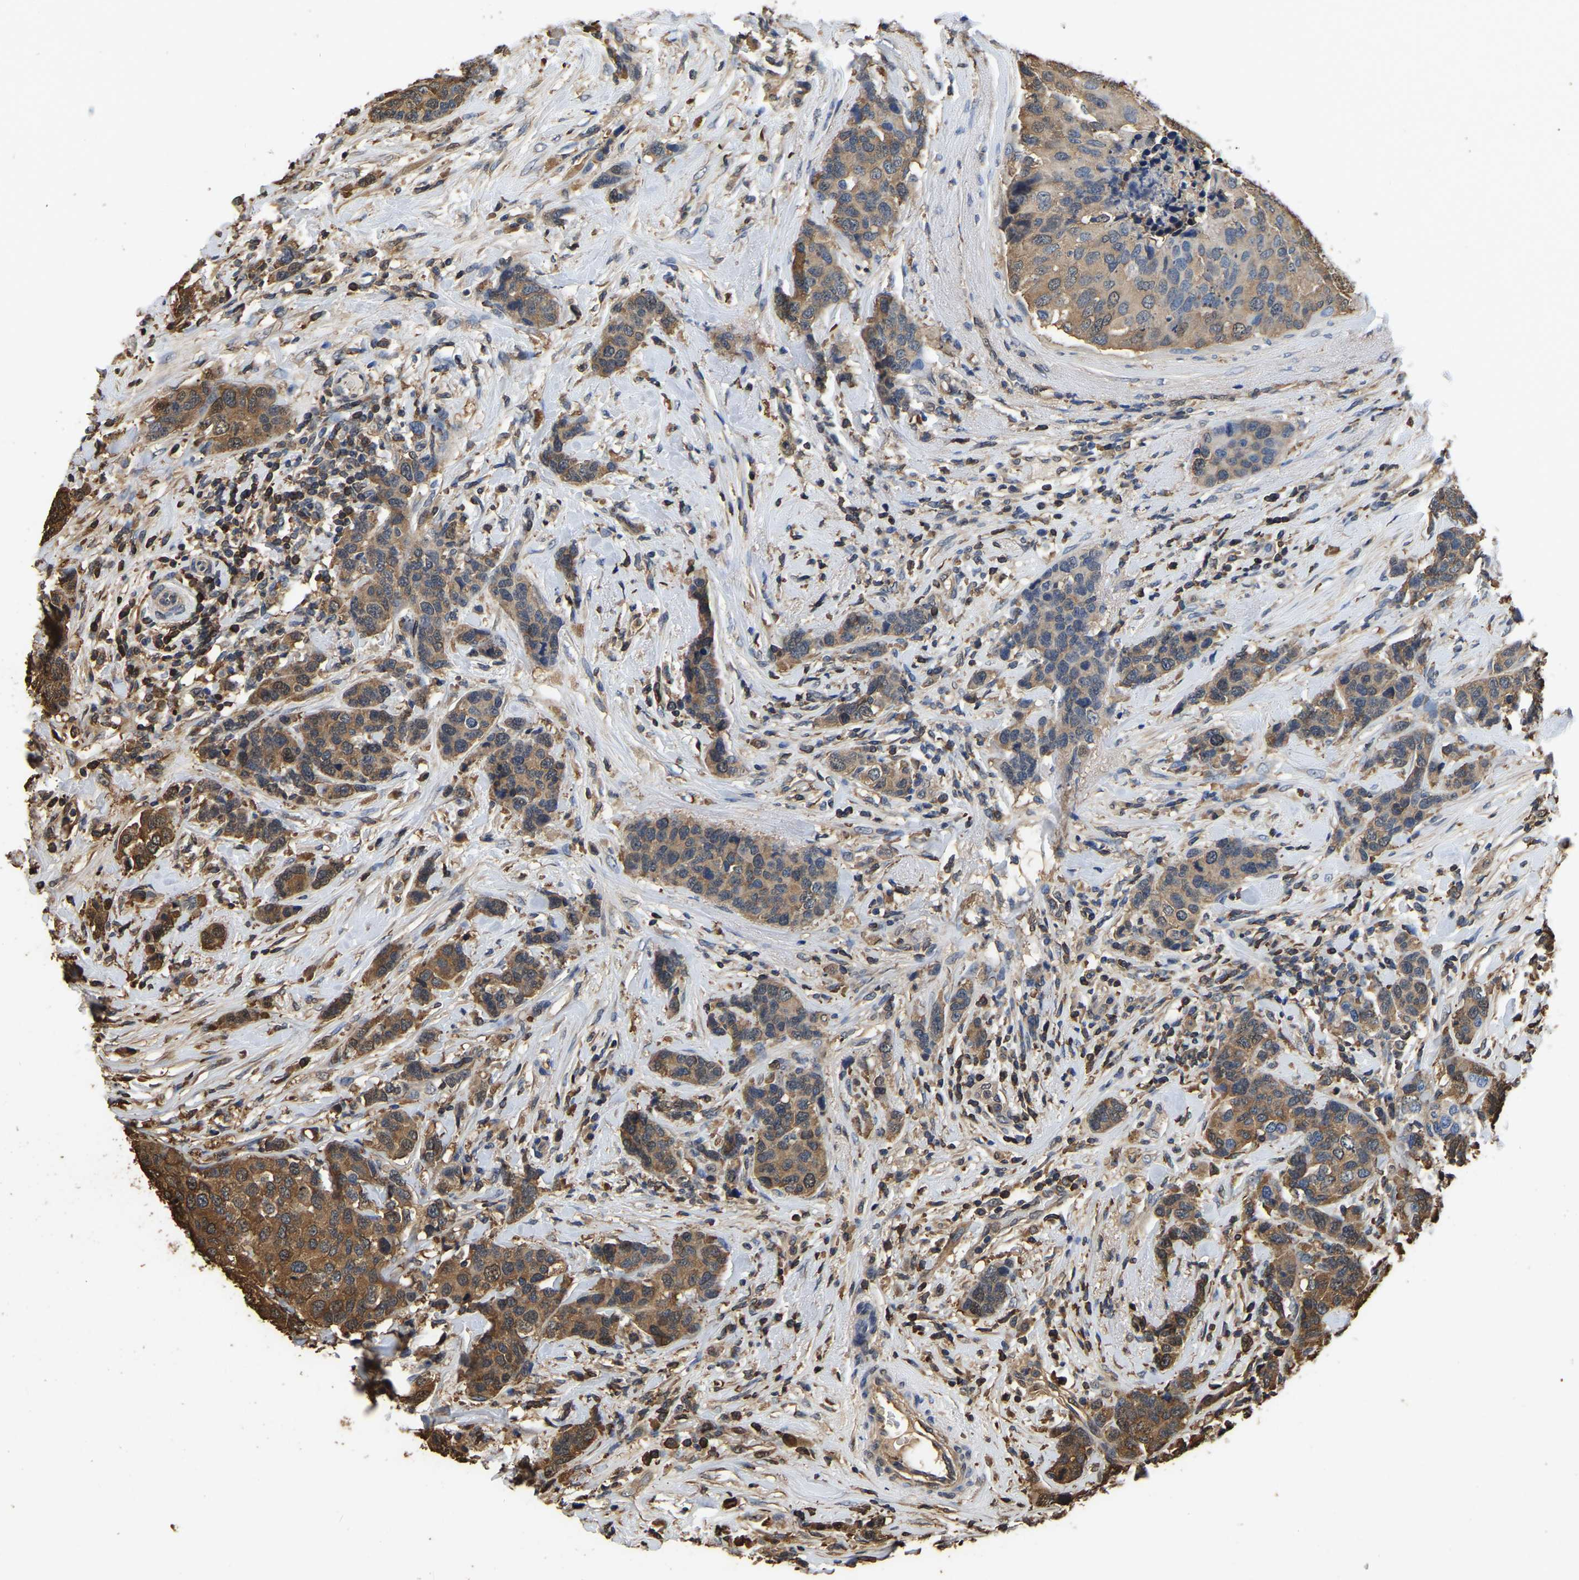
{"staining": {"intensity": "moderate", "quantity": ">75%", "location": "cytoplasmic/membranous"}, "tissue": "breast cancer", "cell_type": "Tumor cells", "image_type": "cancer", "snomed": [{"axis": "morphology", "description": "Lobular carcinoma"}, {"axis": "topography", "description": "Breast"}], "caption": "Moderate cytoplasmic/membranous protein expression is identified in about >75% of tumor cells in breast cancer (lobular carcinoma).", "gene": "LDHB", "patient": {"sex": "female", "age": 59}}